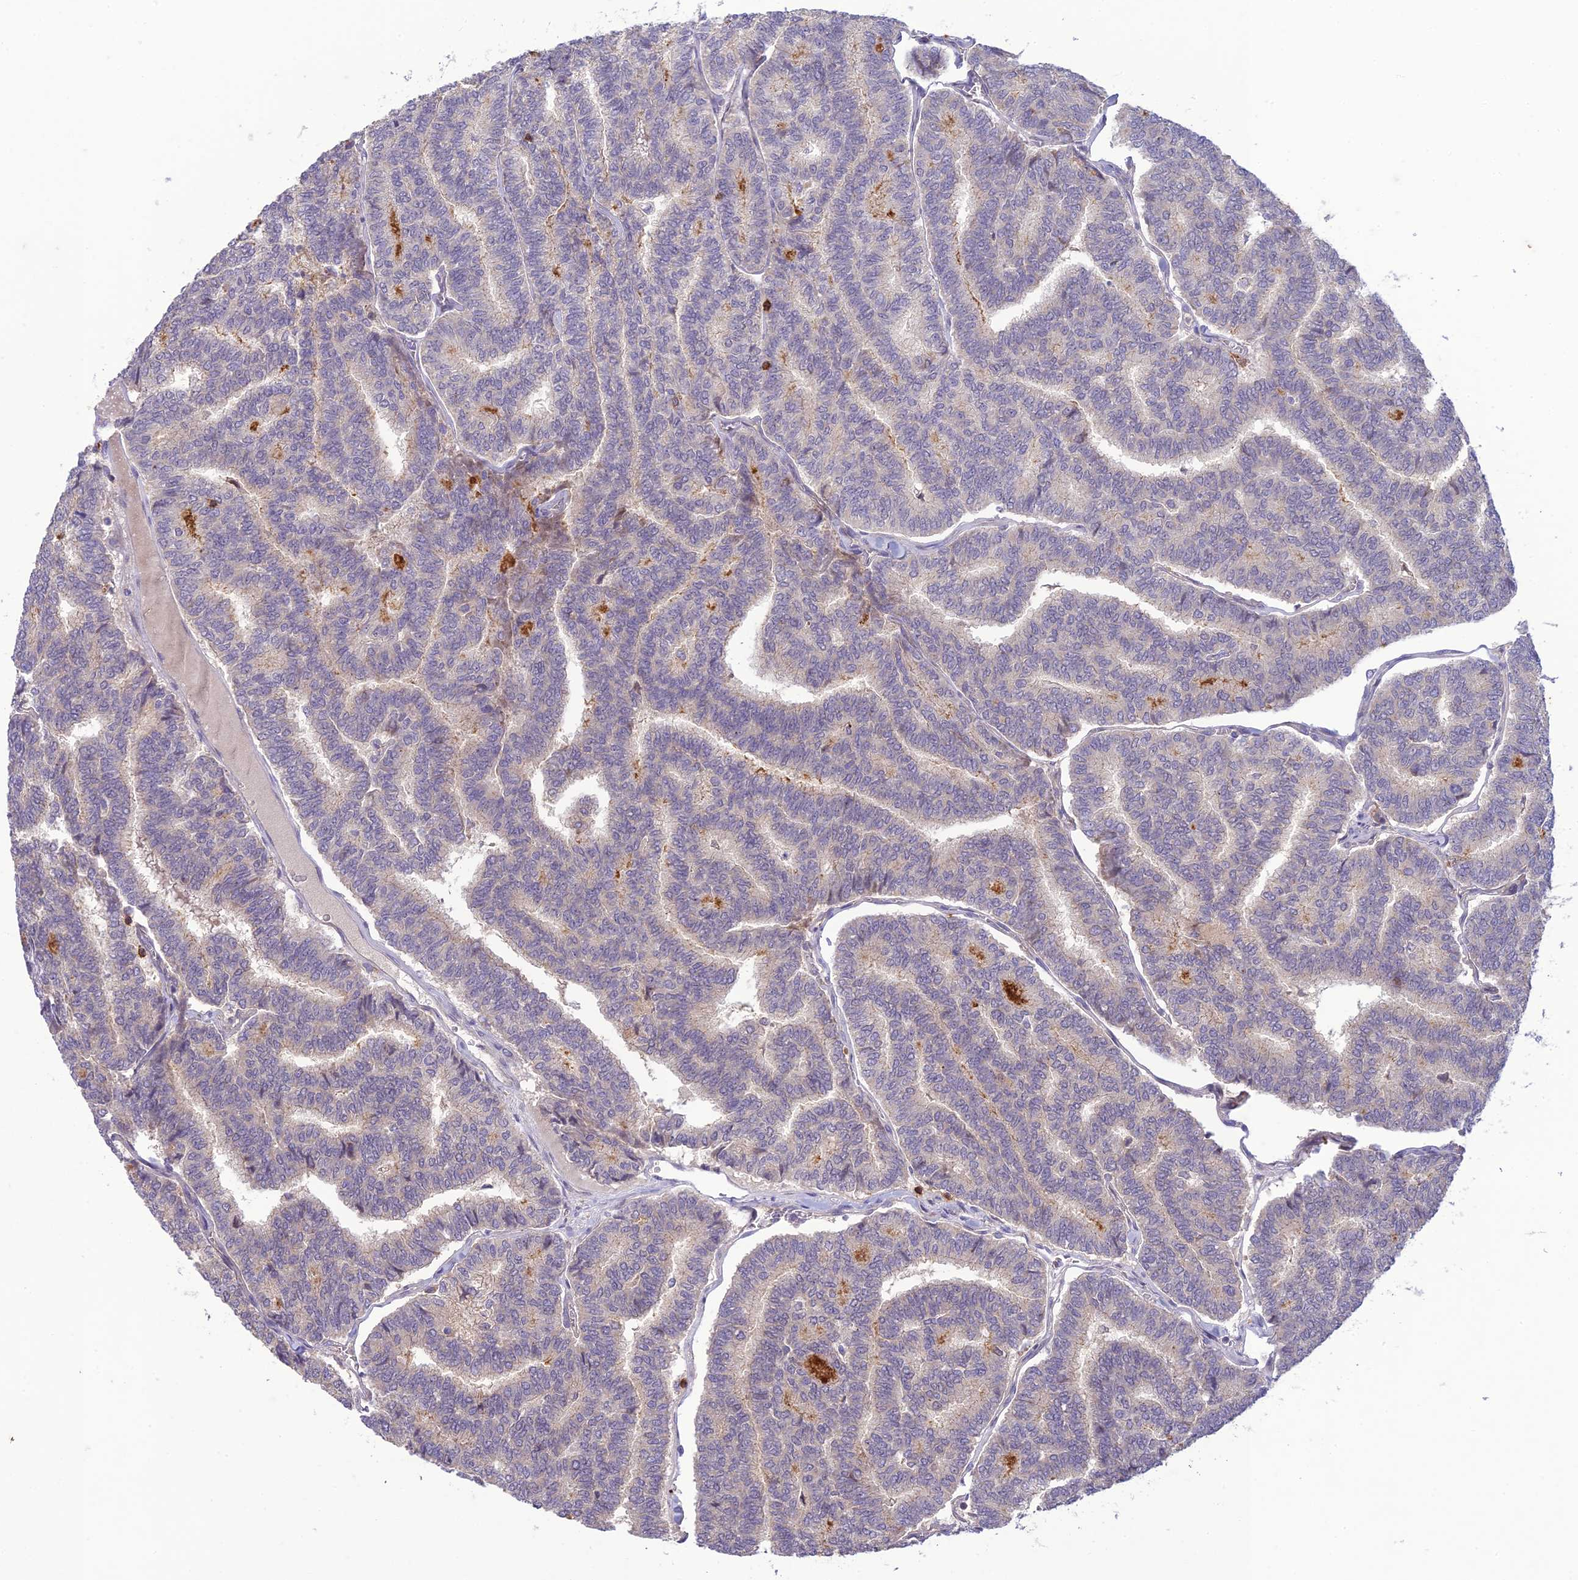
{"staining": {"intensity": "negative", "quantity": "none", "location": "none"}, "tissue": "thyroid cancer", "cell_type": "Tumor cells", "image_type": "cancer", "snomed": [{"axis": "morphology", "description": "Papillary adenocarcinoma, NOS"}, {"axis": "topography", "description": "Thyroid gland"}], "caption": "Tumor cells show no significant protein staining in papillary adenocarcinoma (thyroid).", "gene": "ITGAE", "patient": {"sex": "female", "age": 35}}